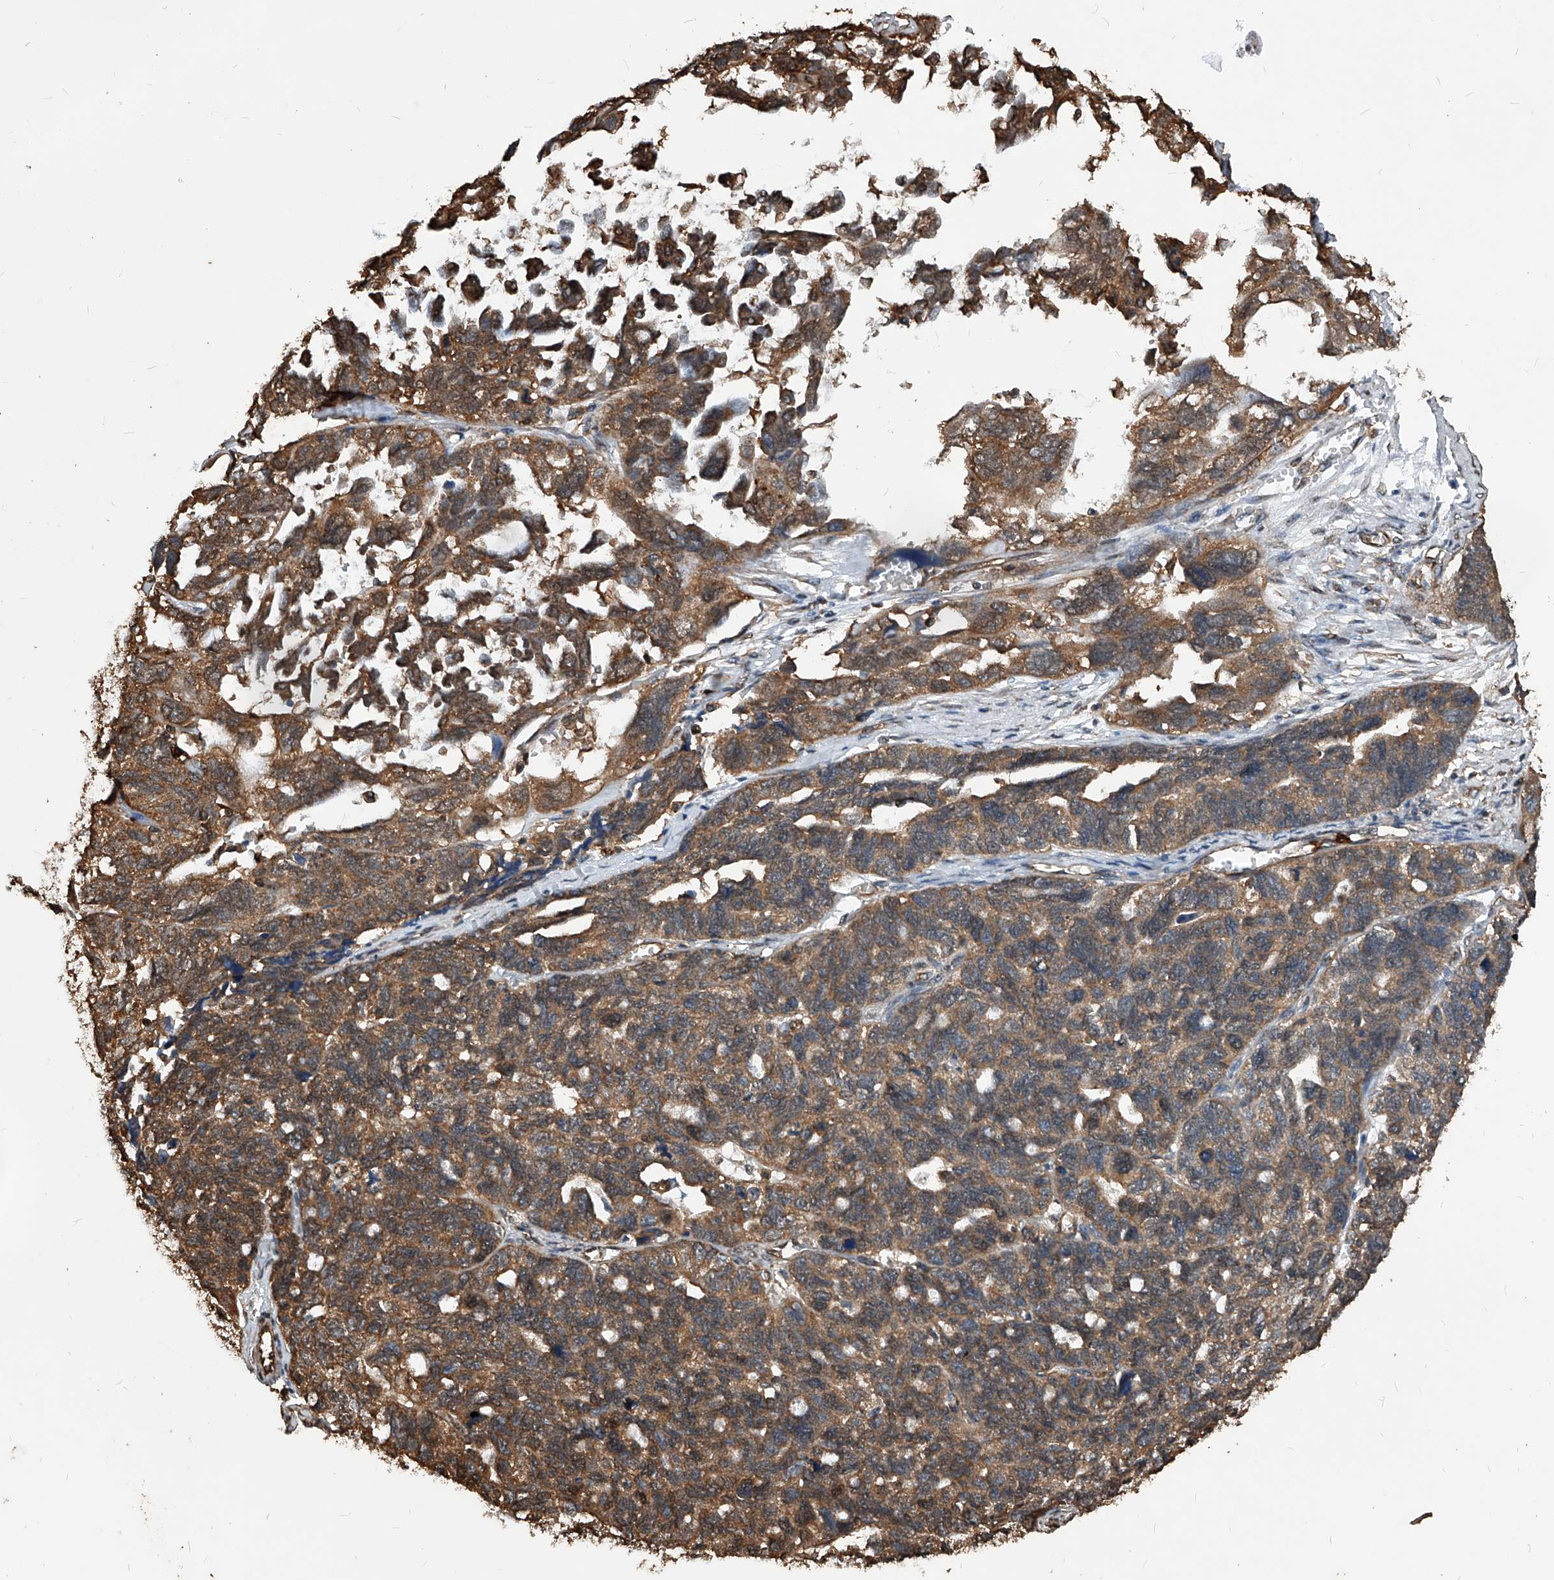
{"staining": {"intensity": "moderate", "quantity": ">75%", "location": "cytoplasmic/membranous"}, "tissue": "ovarian cancer", "cell_type": "Tumor cells", "image_type": "cancer", "snomed": [{"axis": "morphology", "description": "Cystadenocarcinoma, serous, NOS"}, {"axis": "topography", "description": "Ovary"}], "caption": "Protein analysis of ovarian cancer (serous cystadenocarcinoma) tissue displays moderate cytoplasmic/membranous positivity in about >75% of tumor cells.", "gene": "UCP2", "patient": {"sex": "female", "age": 79}}